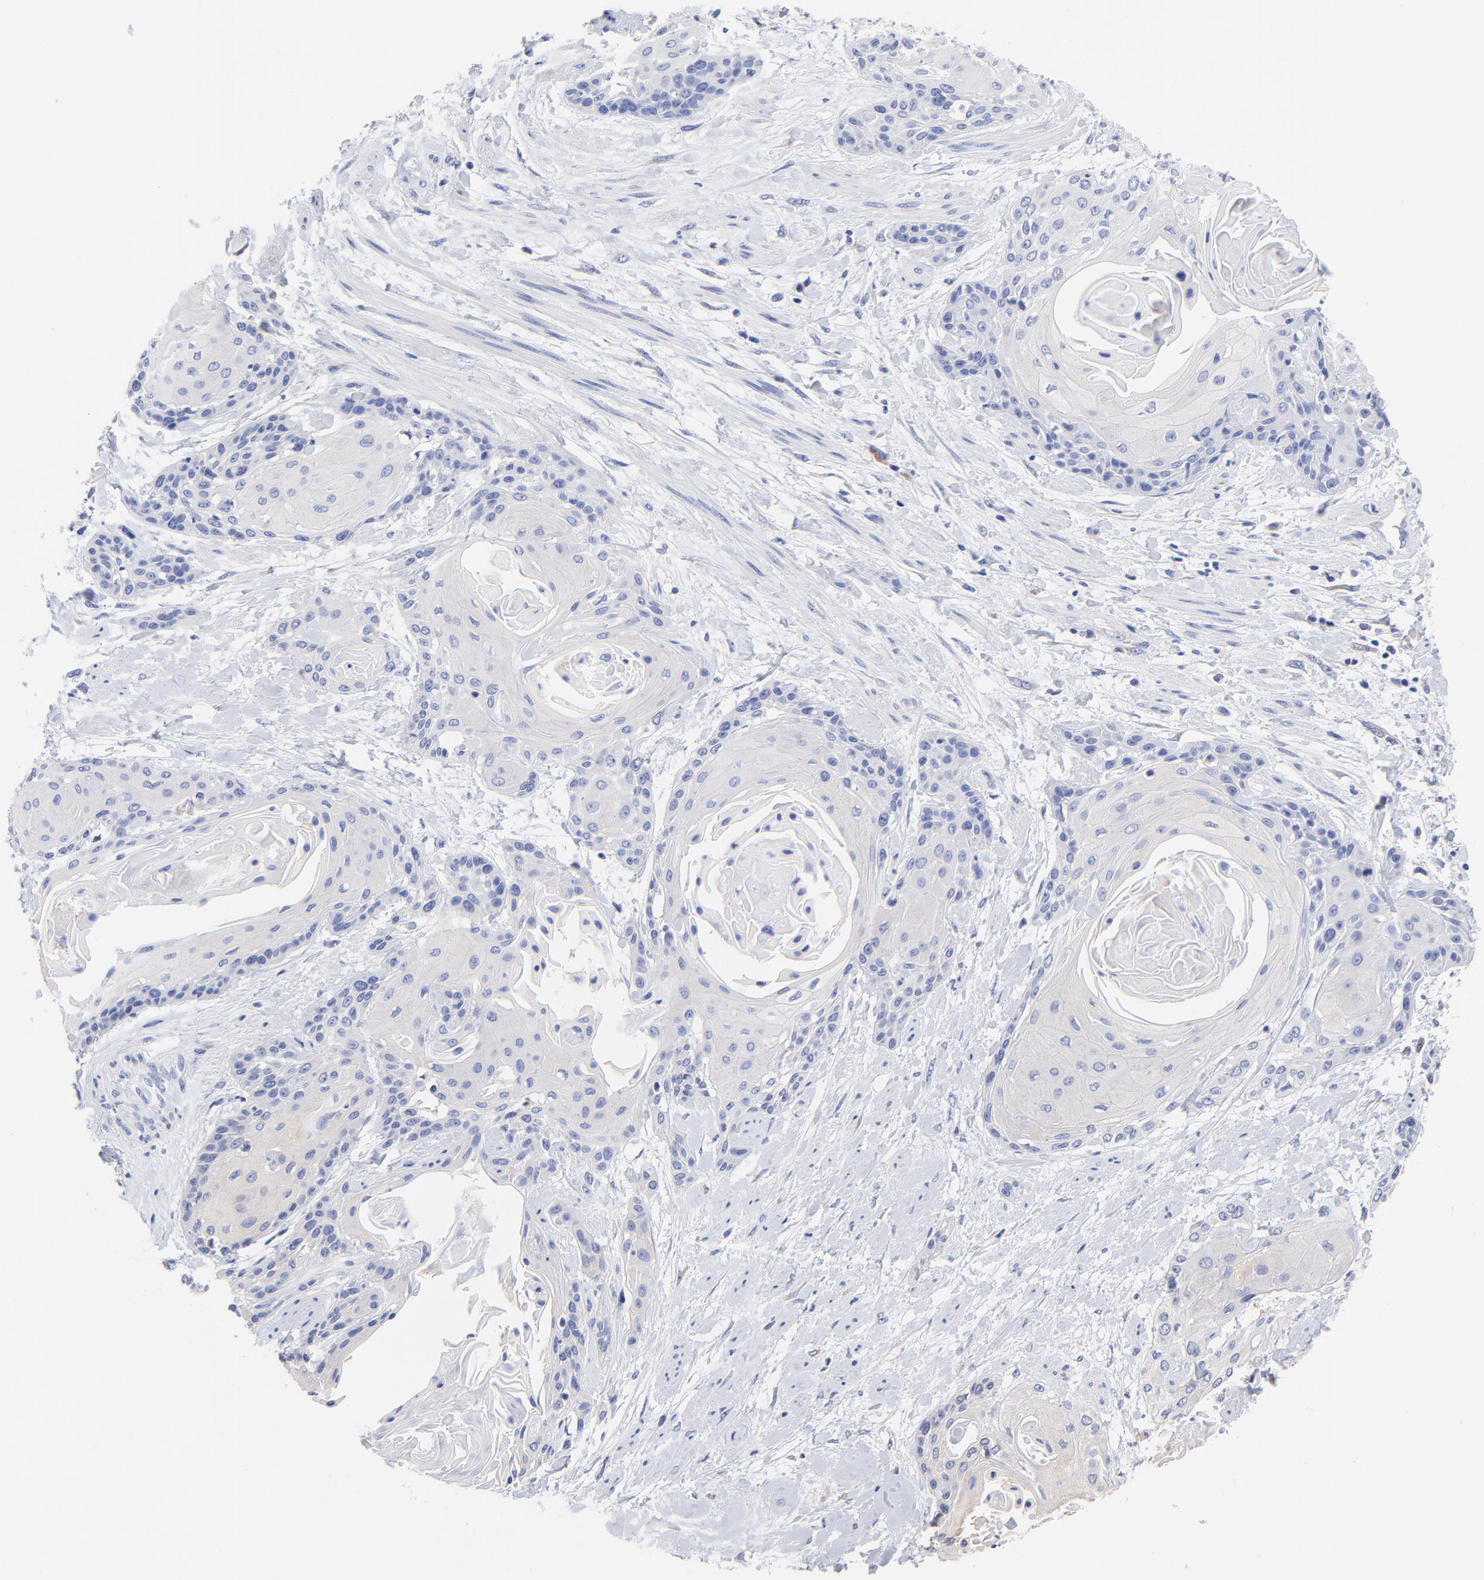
{"staining": {"intensity": "negative", "quantity": "none", "location": "none"}, "tissue": "cervical cancer", "cell_type": "Tumor cells", "image_type": "cancer", "snomed": [{"axis": "morphology", "description": "Squamous cell carcinoma, NOS"}, {"axis": "topography", "description": "Cervix"}], "caption": "A high-resolution micrograph shows immunohistochemistry staining of cervical cancer, which displays no significant expression in tumor cells.", "gene": "LAX1", "patient": {"sex": "female", "age": 57}}